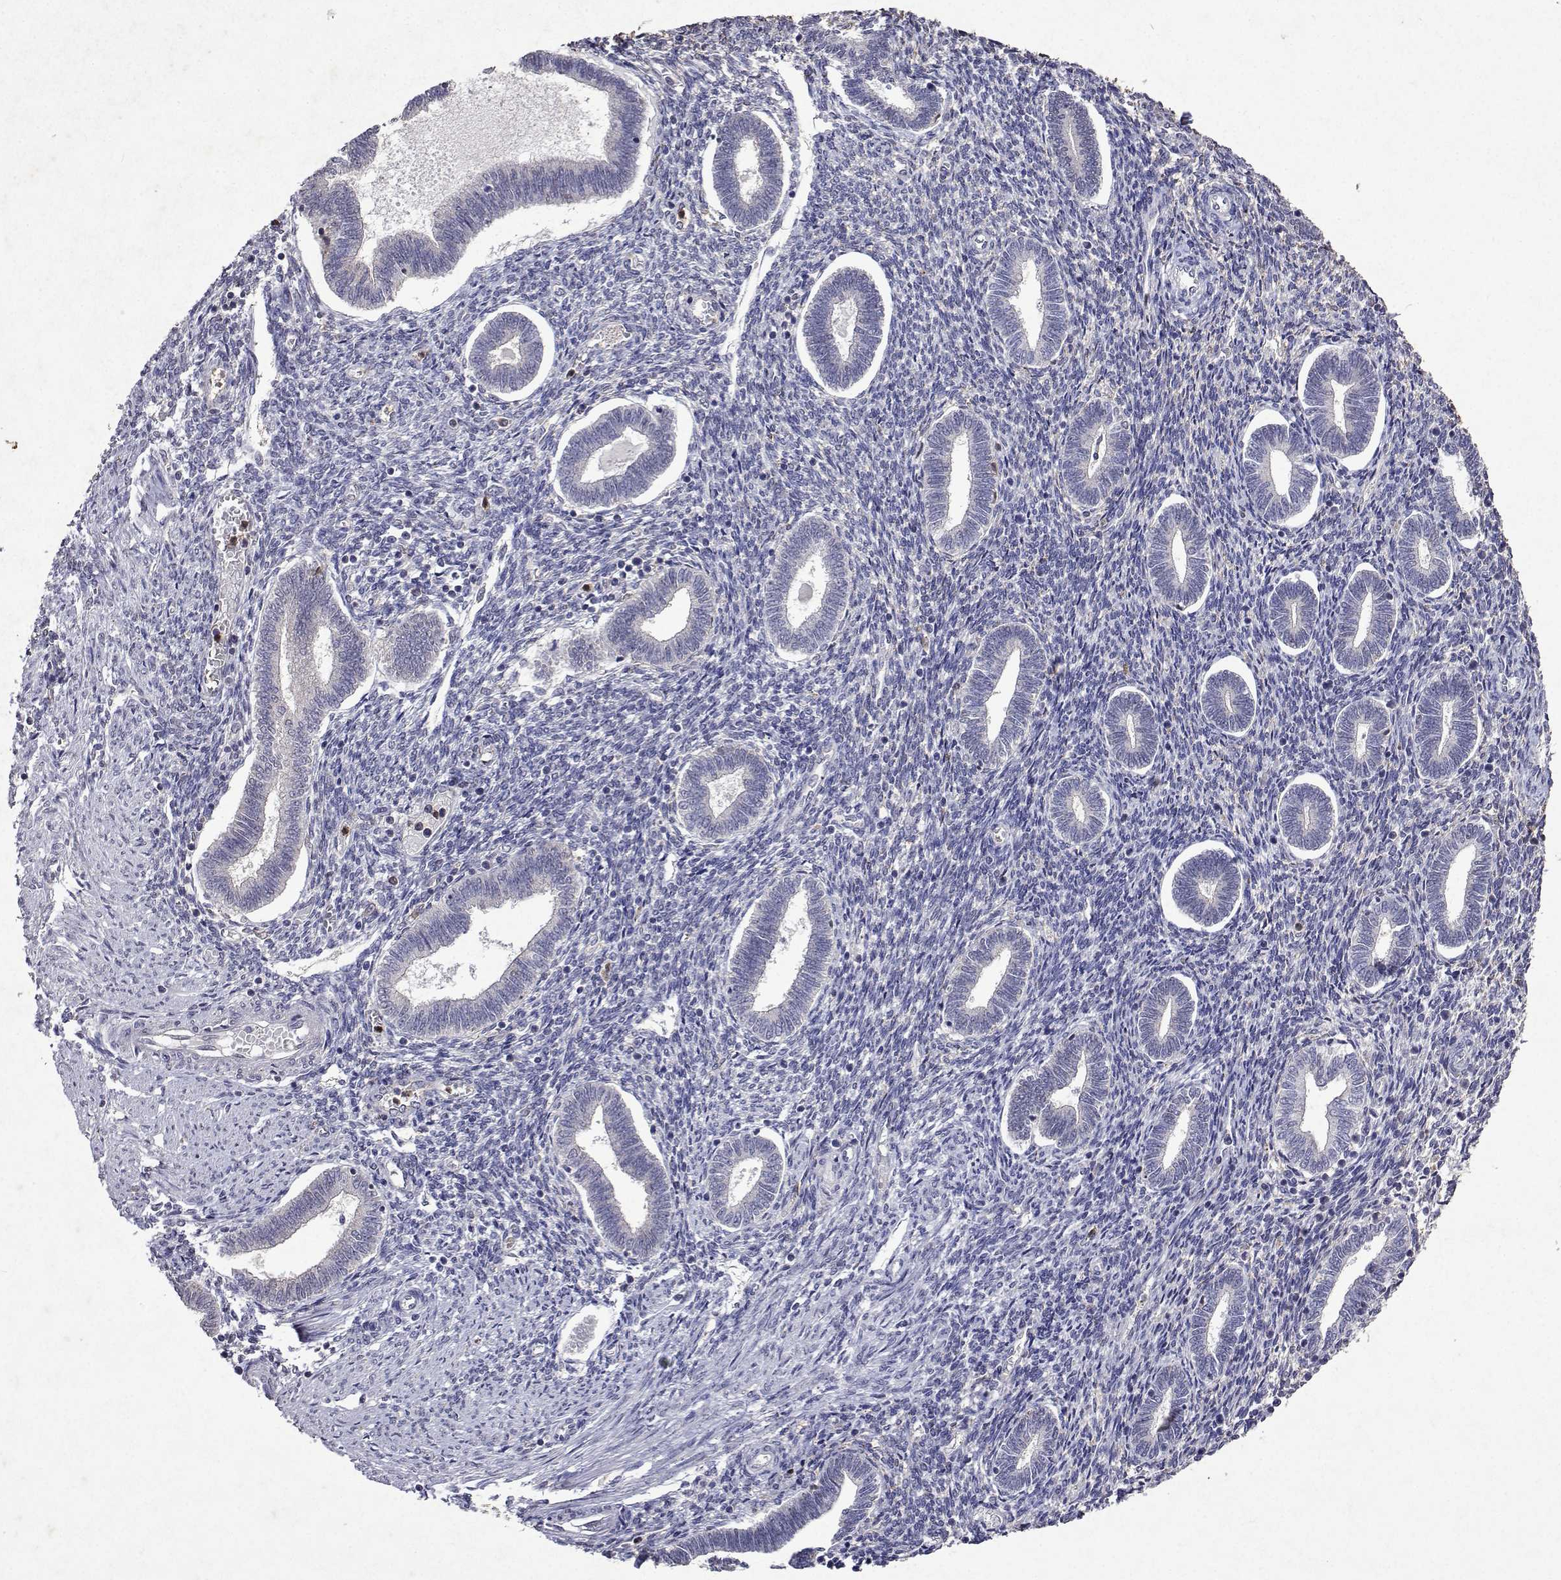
{"staining": {"intensity": "negative", "quantity": "none", "location": "none"}, "tissue": "endometrium", "cell_type": "Cells in endometrial stroma", "image_type": "normal", "snomed": [{"axis": "morphology", "description": "Normal tissue, NOS"}, {"axis": "topography", "description": "Endometrium"}], "caption": "Immunohistochemical staining of unremarkable human endometrium reveals no significant positivity in cells in endometrial stroma.", "gene": "APAF1", "patient": {"sex": "female", "age": 42}}